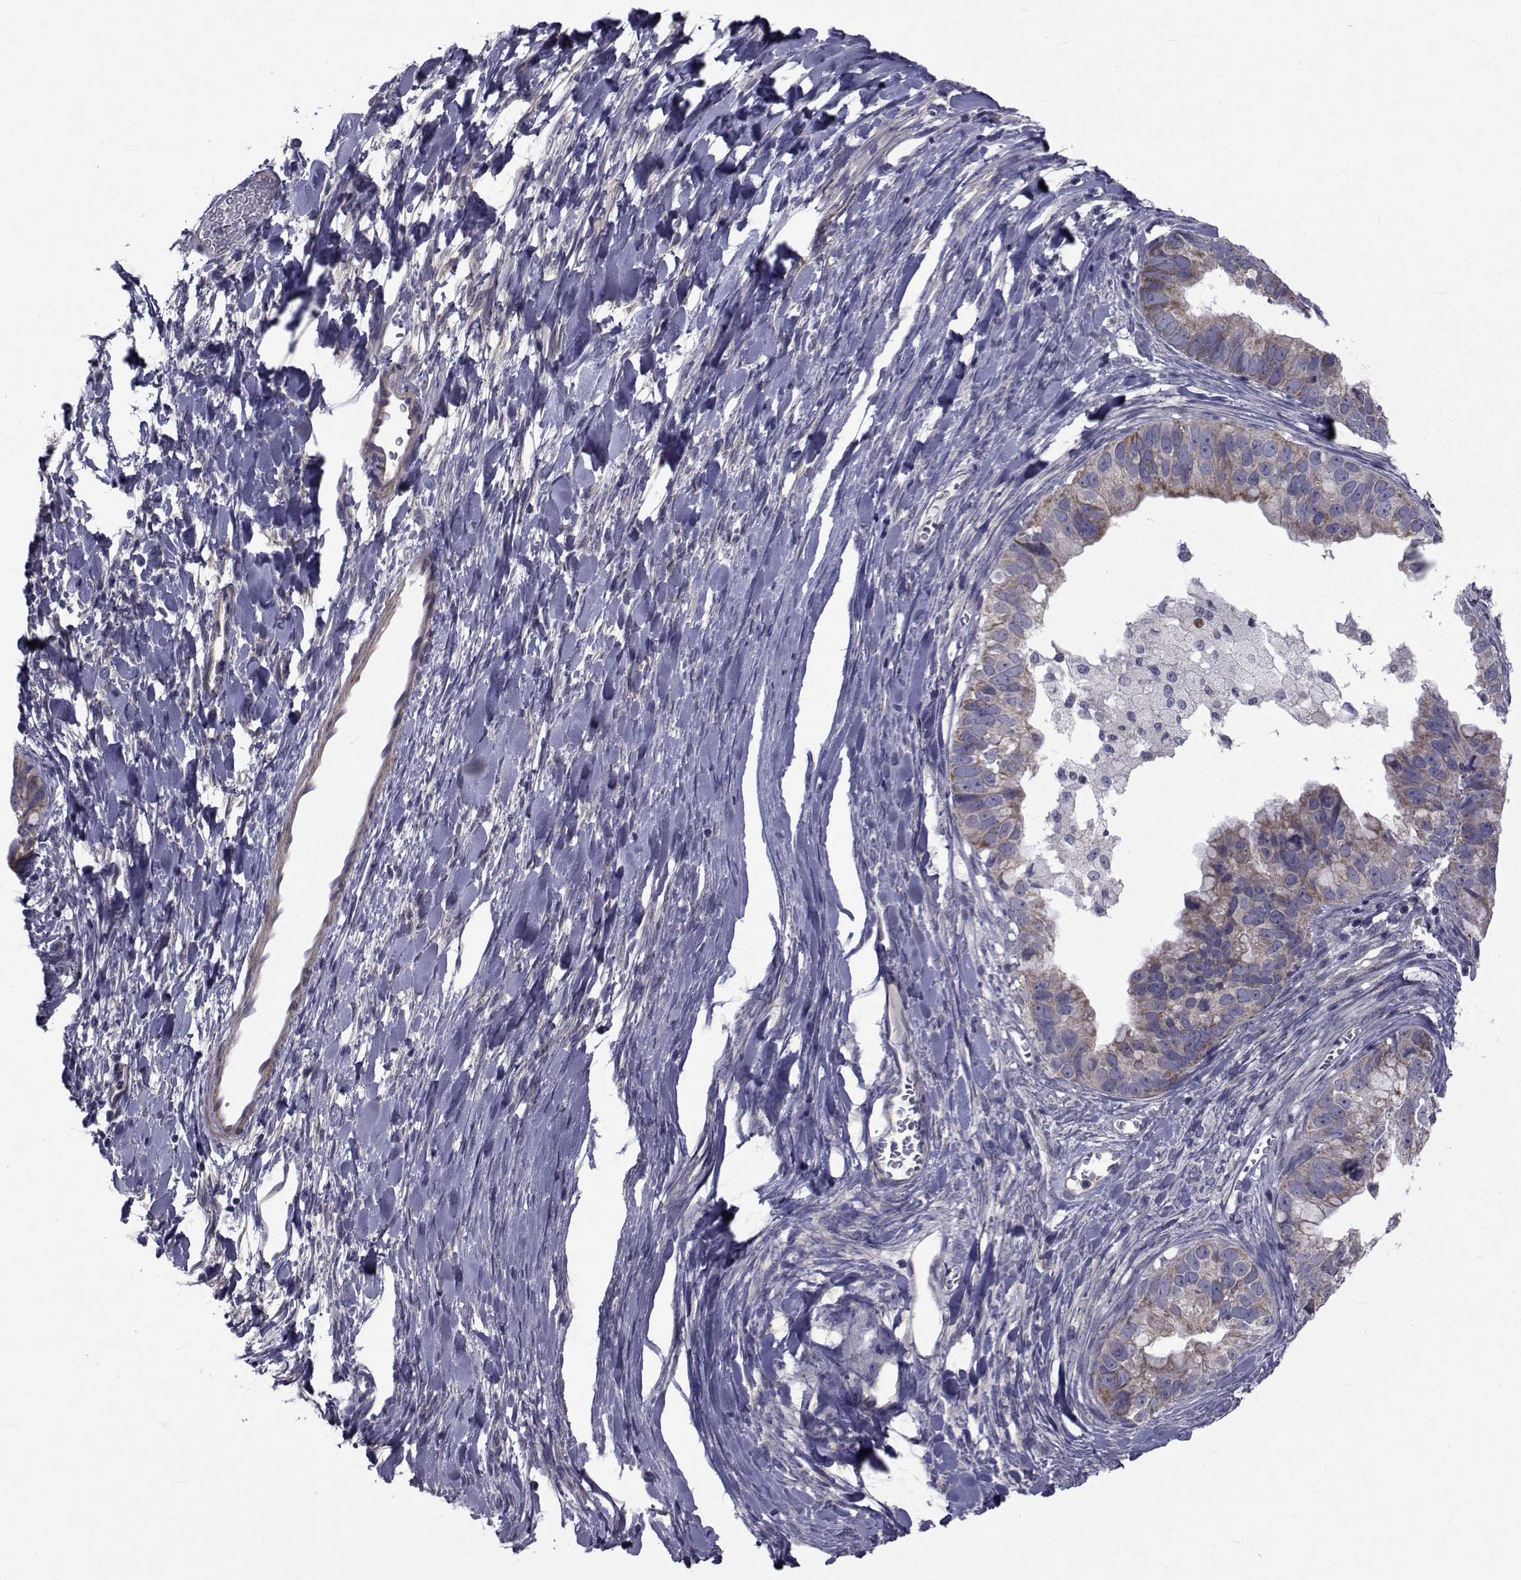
{"staining": {"intensity": "moderate", "quantity": "<25%", "location": "cytoplasmic/membranous"}, "tissue": "ovarian cancer", "cell_type": "Tumor cells", "image_type": "cancer", "snomed": [{"axis": "morphology", "description": "Cystadenocarcinoma, mucinous, NOS"}, {"axis": "topography", "description": "Ovary"}], "caption": "Ovarian mucinous cystadenocarcinoma tissue reveals moderate cytoplasmic/membranous positivity in about <25% of tumor cells Using DAB (brown) and hematoxylin (blue) stains, captured at high magnification using brightfield microscopy.", "gene": "CFAP74", "patient": {"sex": "female", "age": 76}}